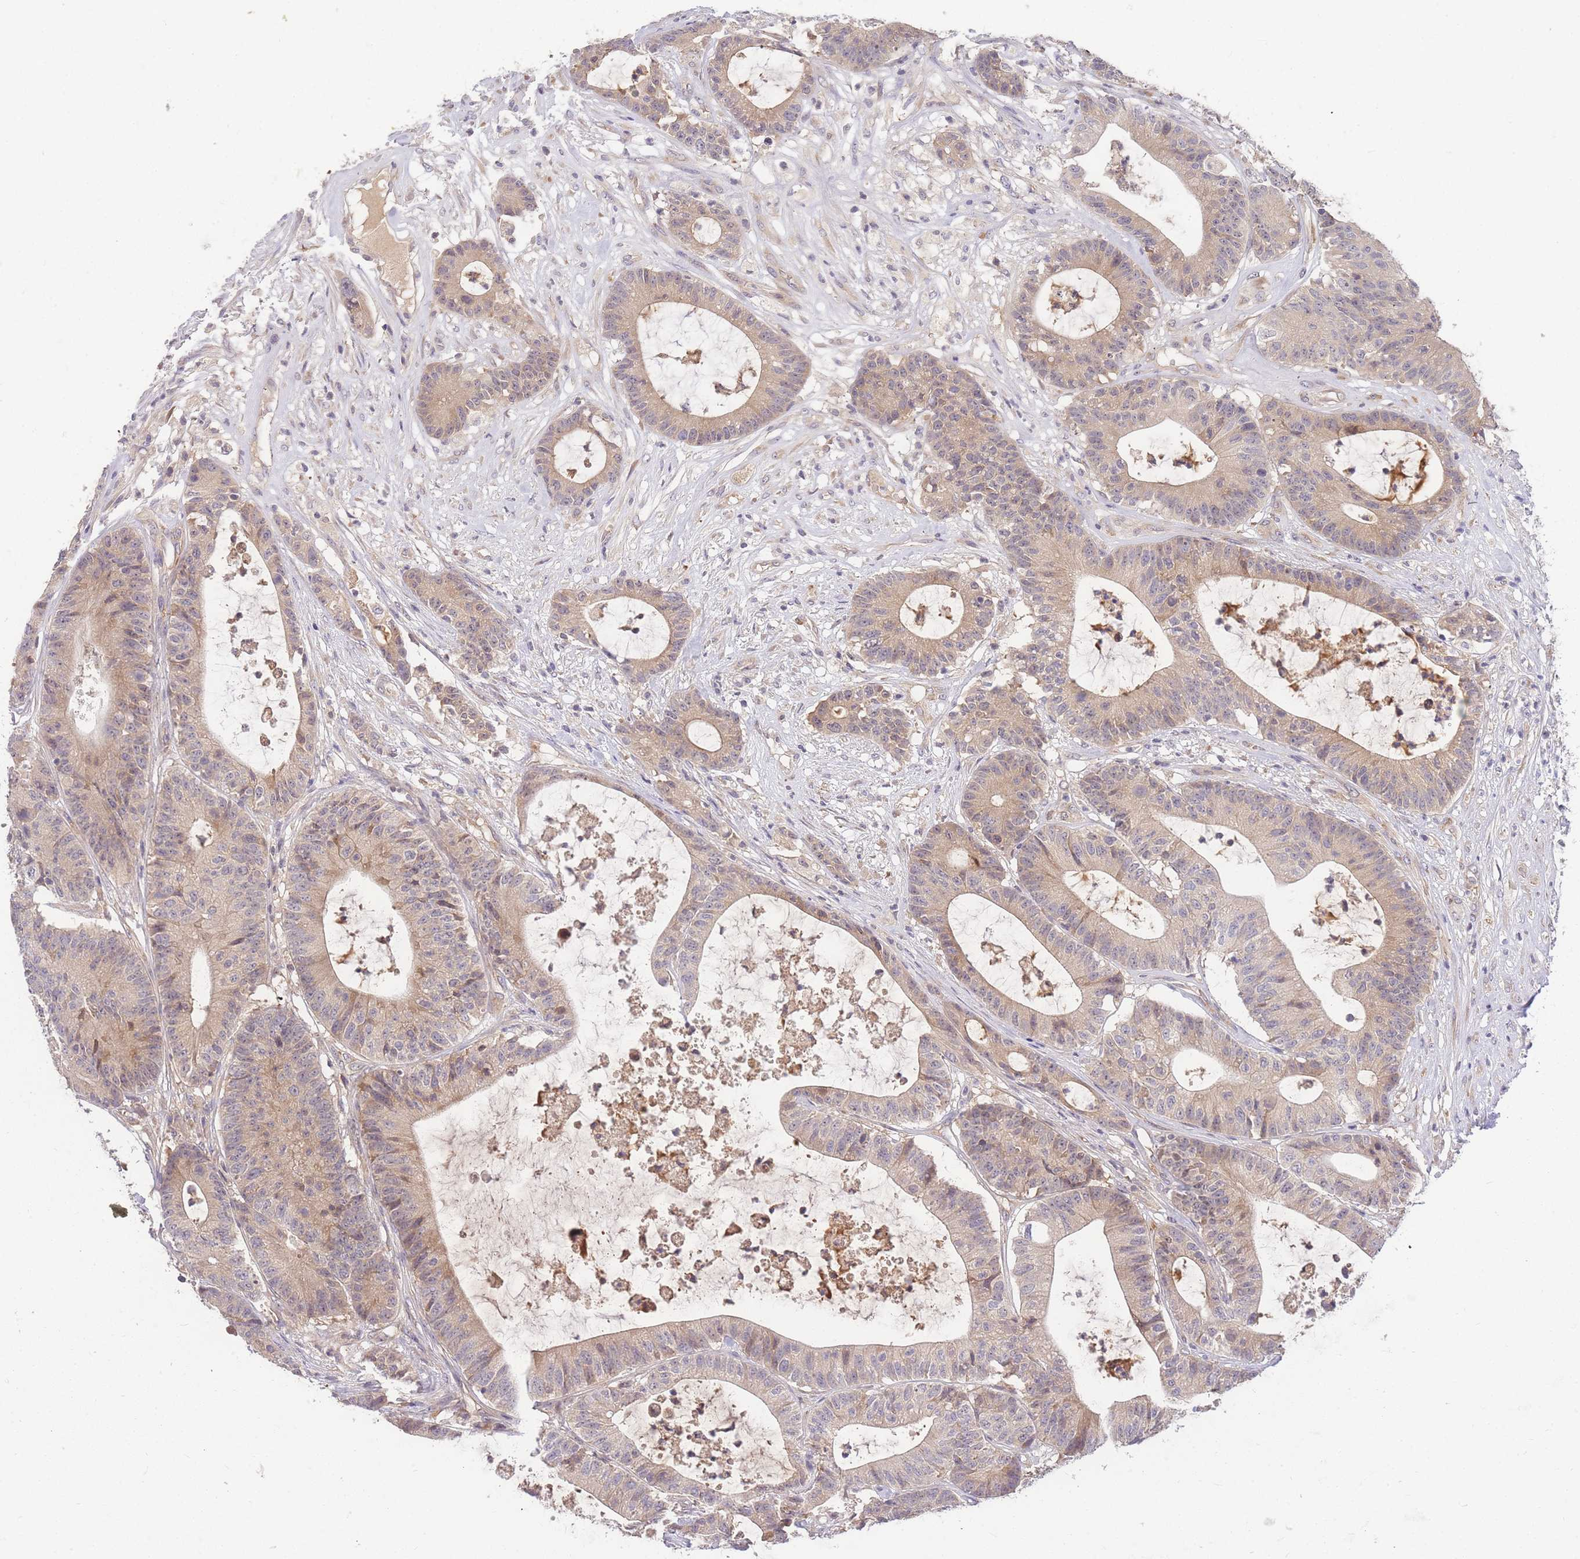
{"staining": {"intensity": "weak", "quantity": "25%-75%", "location": "cytoplasmic/membranous"}, "tissue": "colorectal cancer", "cell_type": "Tumor cells", "image_type": "cancer", "snomed": [{"axis": "morphology", "description": "Adenocarcinoma, NOS"}, {"axis": "topography", "description": "Colon"}], "caption": "Brown immunohistochemical staining in human colorectal cancer reveals weak cytoplasmic/membranous staining in approximately 25%-75% of tumor cells.", "gene": "ZNF577", "patient": {"sex": "female", "age": 84}}